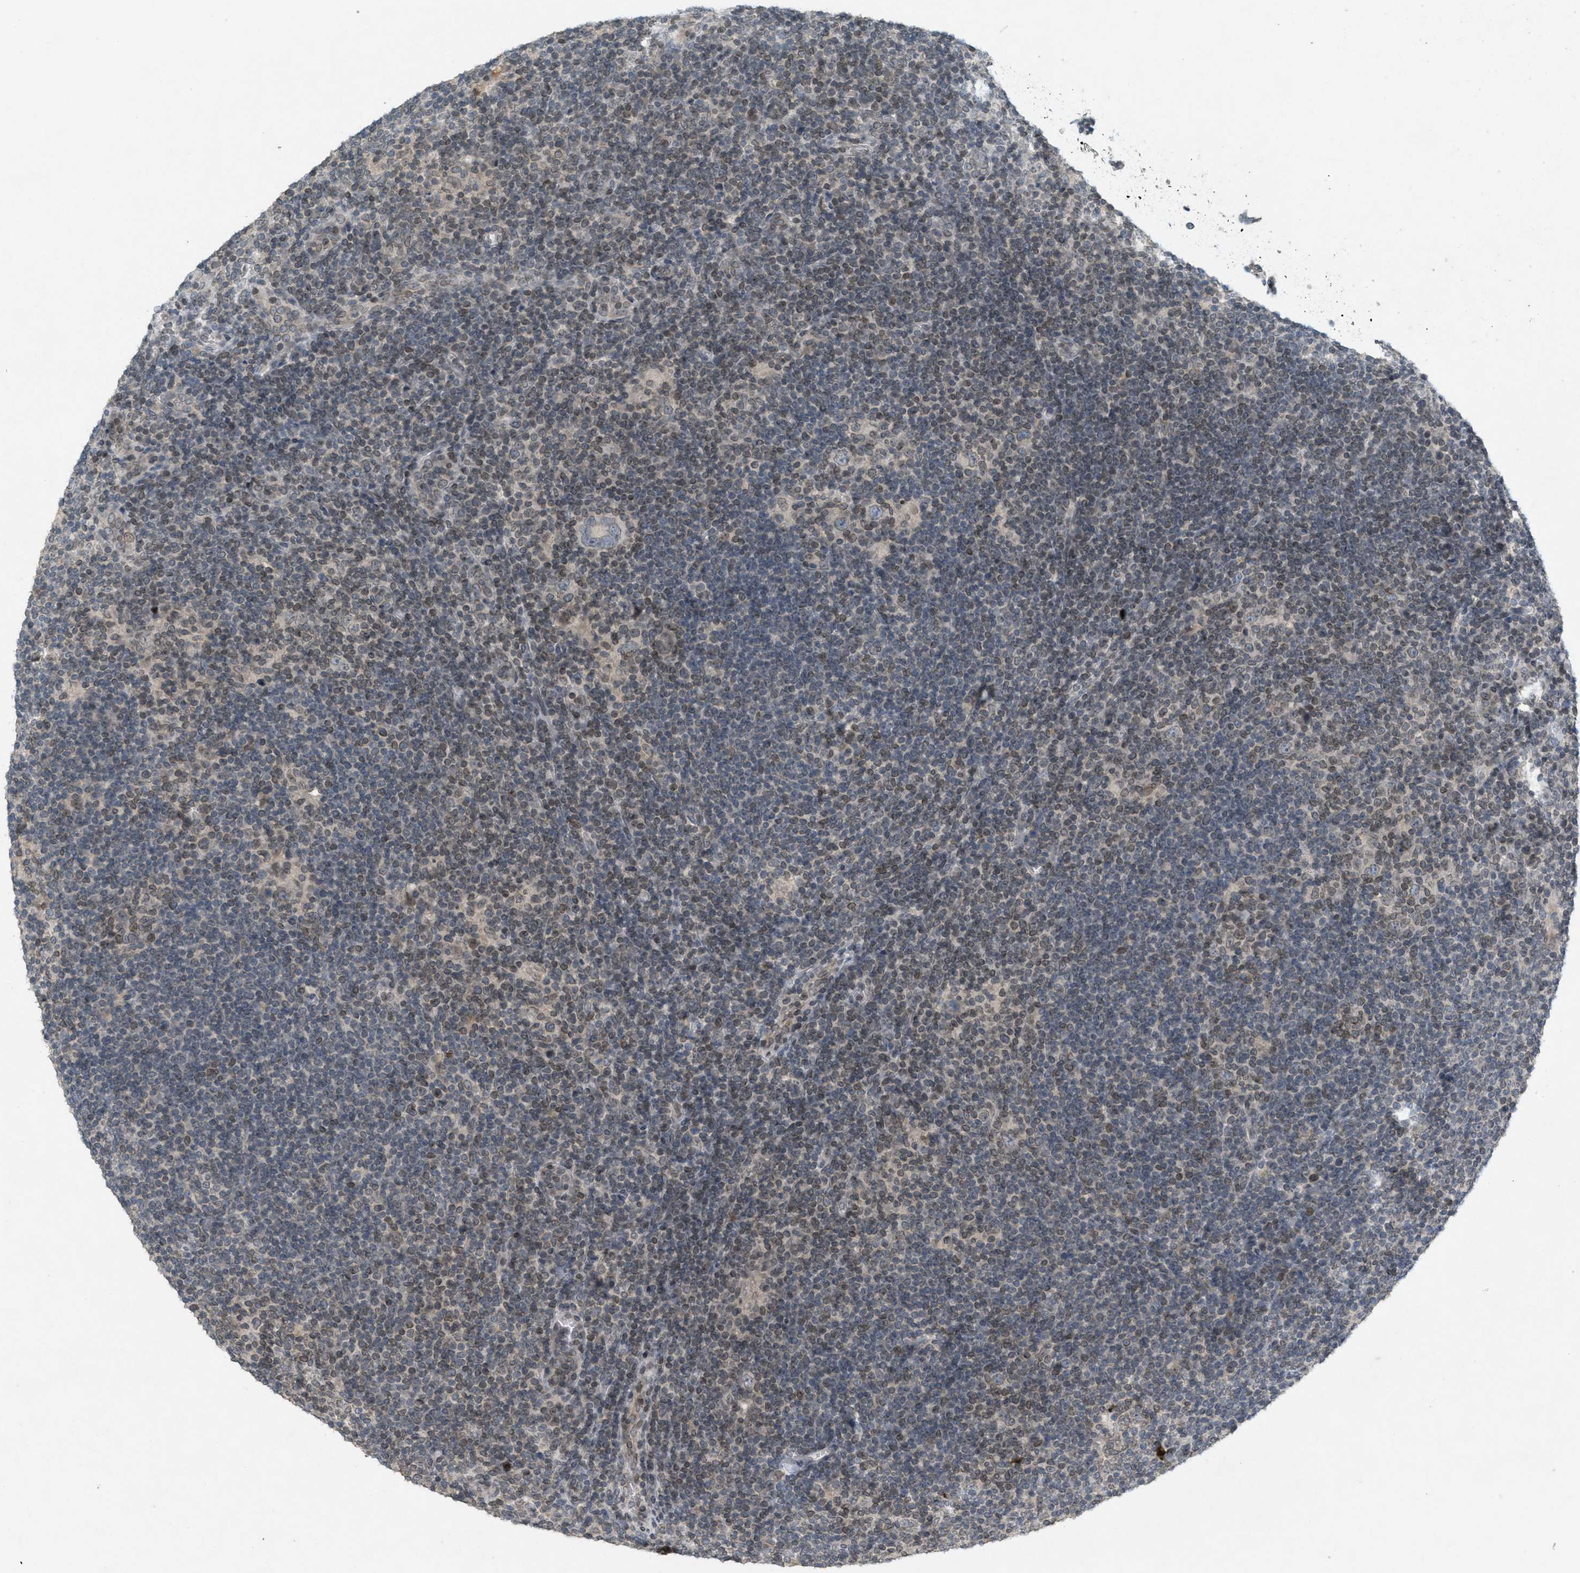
{"staining": {"intensity": "weak", "quantity": "<25%", "location": "nuclear"}, "tissue": "lymphoma", "cell_type": "Tumor cells", "image_type": "cancer", "snomed": [{"axis": "morphology", "description": "Hodgkin's disease, NOS"}, {"axis": "topography", "description": "Lymph node"}], "caption": "High power microscopy image of an immunohistochemistry image of Hodgkin's disease, revealing no significant positivity in tumor cells.", "gene": "ABHD6", "patient": {"sex": "female", "age": 57}}